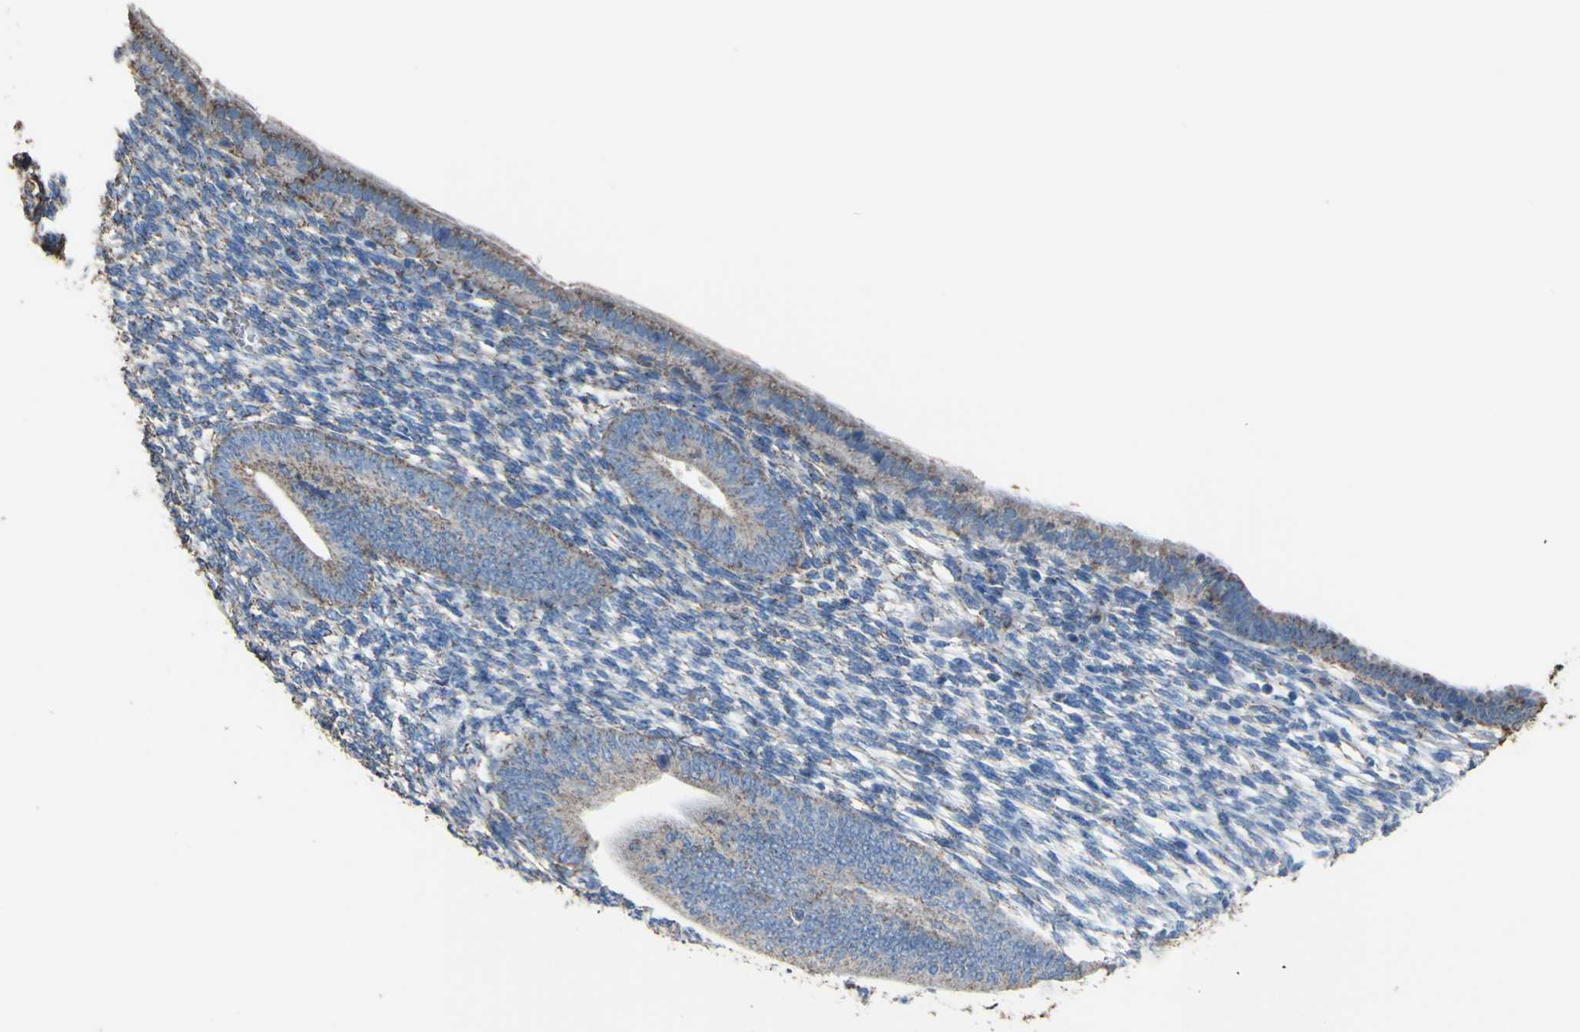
{"staining": {"intensity": "weak", "quantity": "25%-75%", "location": "cytoplasmic/membranous"}, "tissue": "endometrium", "cell_type": "Cells in endometrial stroma", "image_type": "normal", "snomed": [{"axis": "morphology", "description": "Normal tissue, NOS"}, {"axis": "topography", "description": "Endometrium"}], "caption": "Weak cytoplasmic/membranous staining is present in approximately 25%-75% of cells in endometrial stroma in normal endometrium.", "gene": "CMKLR2", "patient": {"sex": "female", "age": 57}}